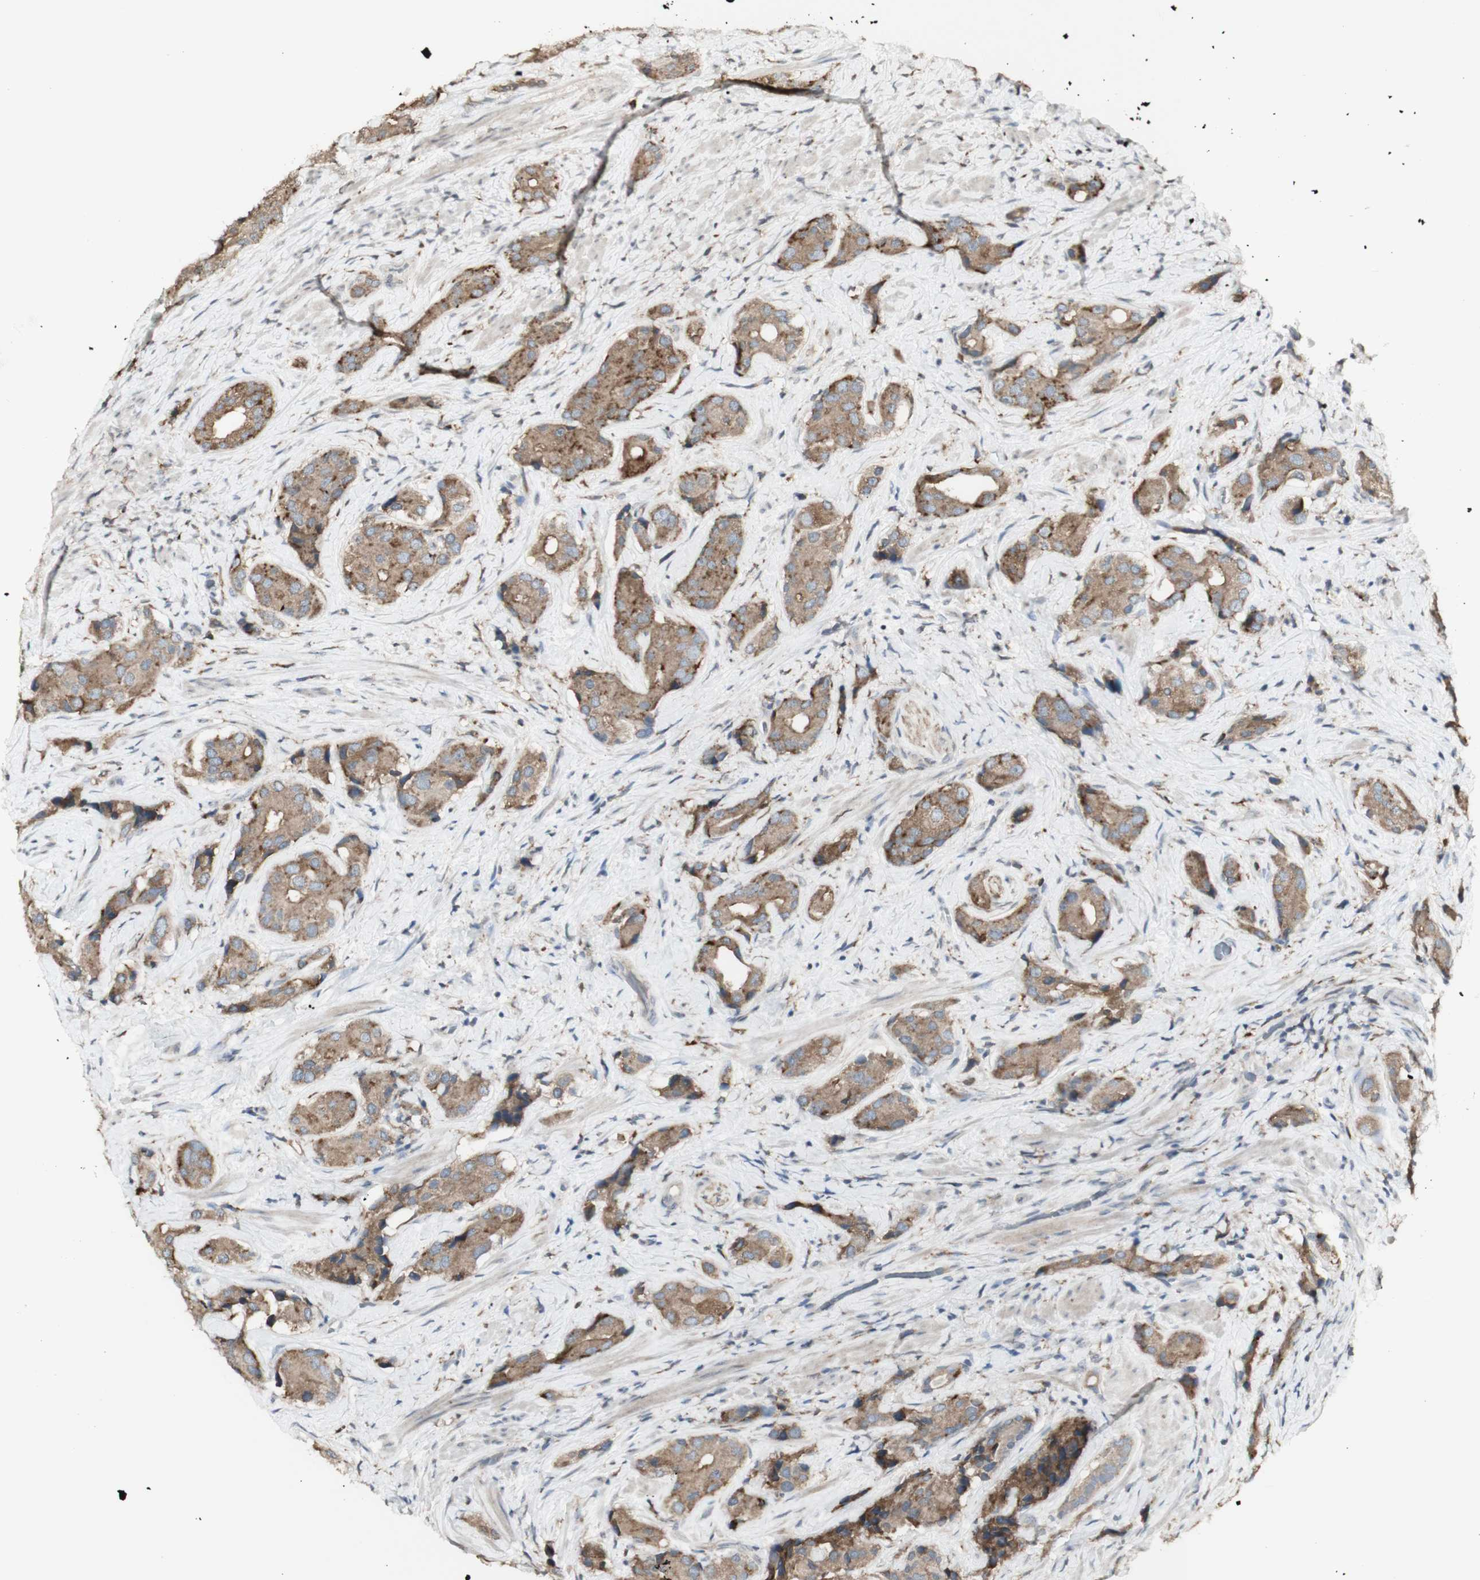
{"staining": {"intensity": "moderate", "quantity": ">75%", "location": "cytoplasmic/membranous"}, "tissue": "prostate cancer", "cell_type": "Tumor cells", "image_type": "cancer", "snomed": [{"axis": "morphology", "description": "Adenocarcinoma, High grade"}, {"axis": "topography", "description": "Prostate"}], "caption": "A brown stain highlights moderate cytoplasmic/membranous staining of a protein in human prostate cancer tumor cells. (DAB = brown stain, brightfield microscopy at high magnification).", "gene": "ATP6V1E1", "patient": {"sex": "male", "age": 71}}